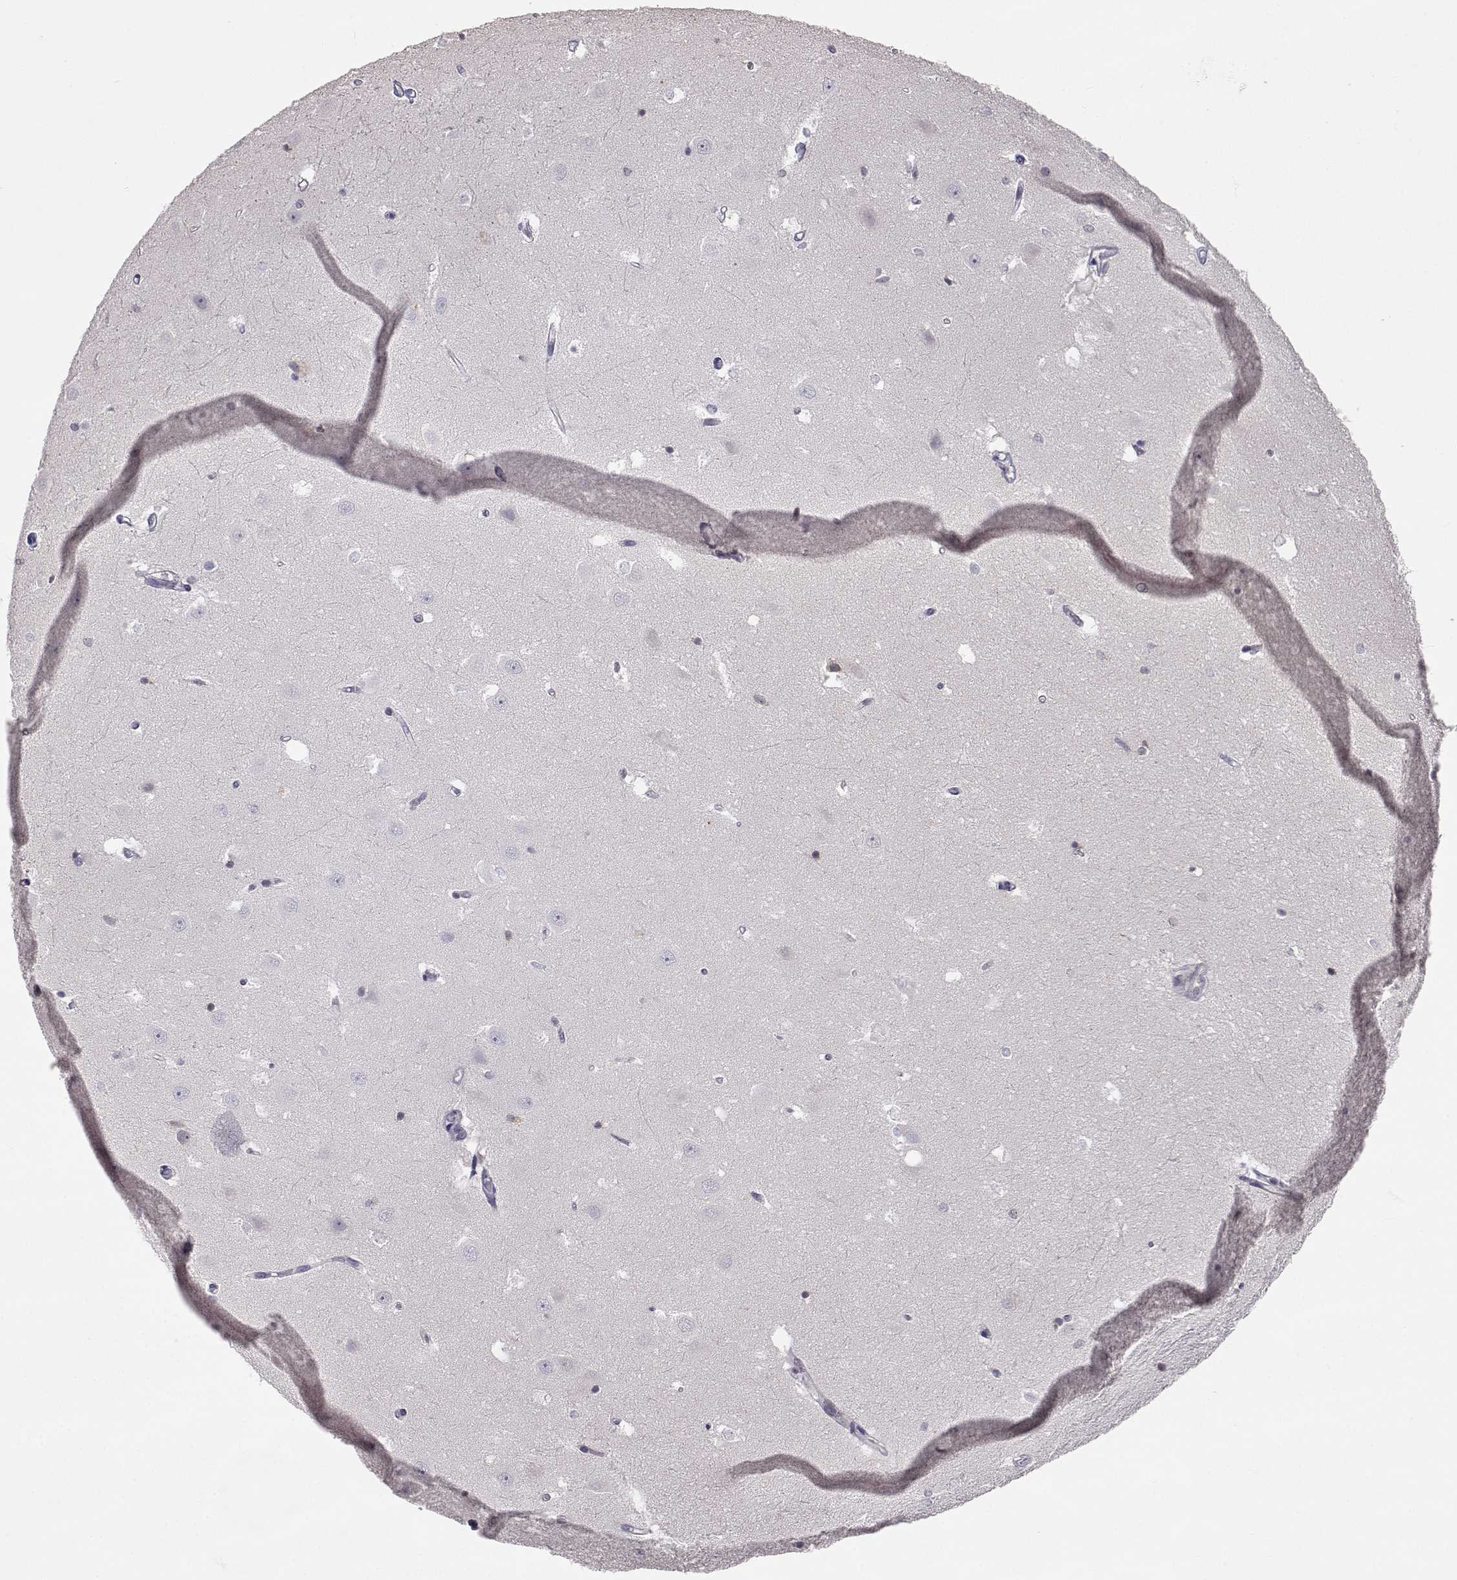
{"staining": {"intensity": "weak", "quantity": "<25%", "location": "cytoplasmic/membranous"}, "tissue": "hippocampus", "cell_type": "Glial cells", "image_type": "normal", "snomed": [{"axis": "morphology", "description": "Normal tissue, NOS"}, {"axis": "topography", "description": "Hippocampus"}], "caption": "Immunohistochemistry of benign human hippocampus displays no staining in glial cells. (DAB (3,3'-diaminobenzidine) IHC, high magnification).", "gene": "SLC6A3", "patient": {"sex": "male", "age": 44}}